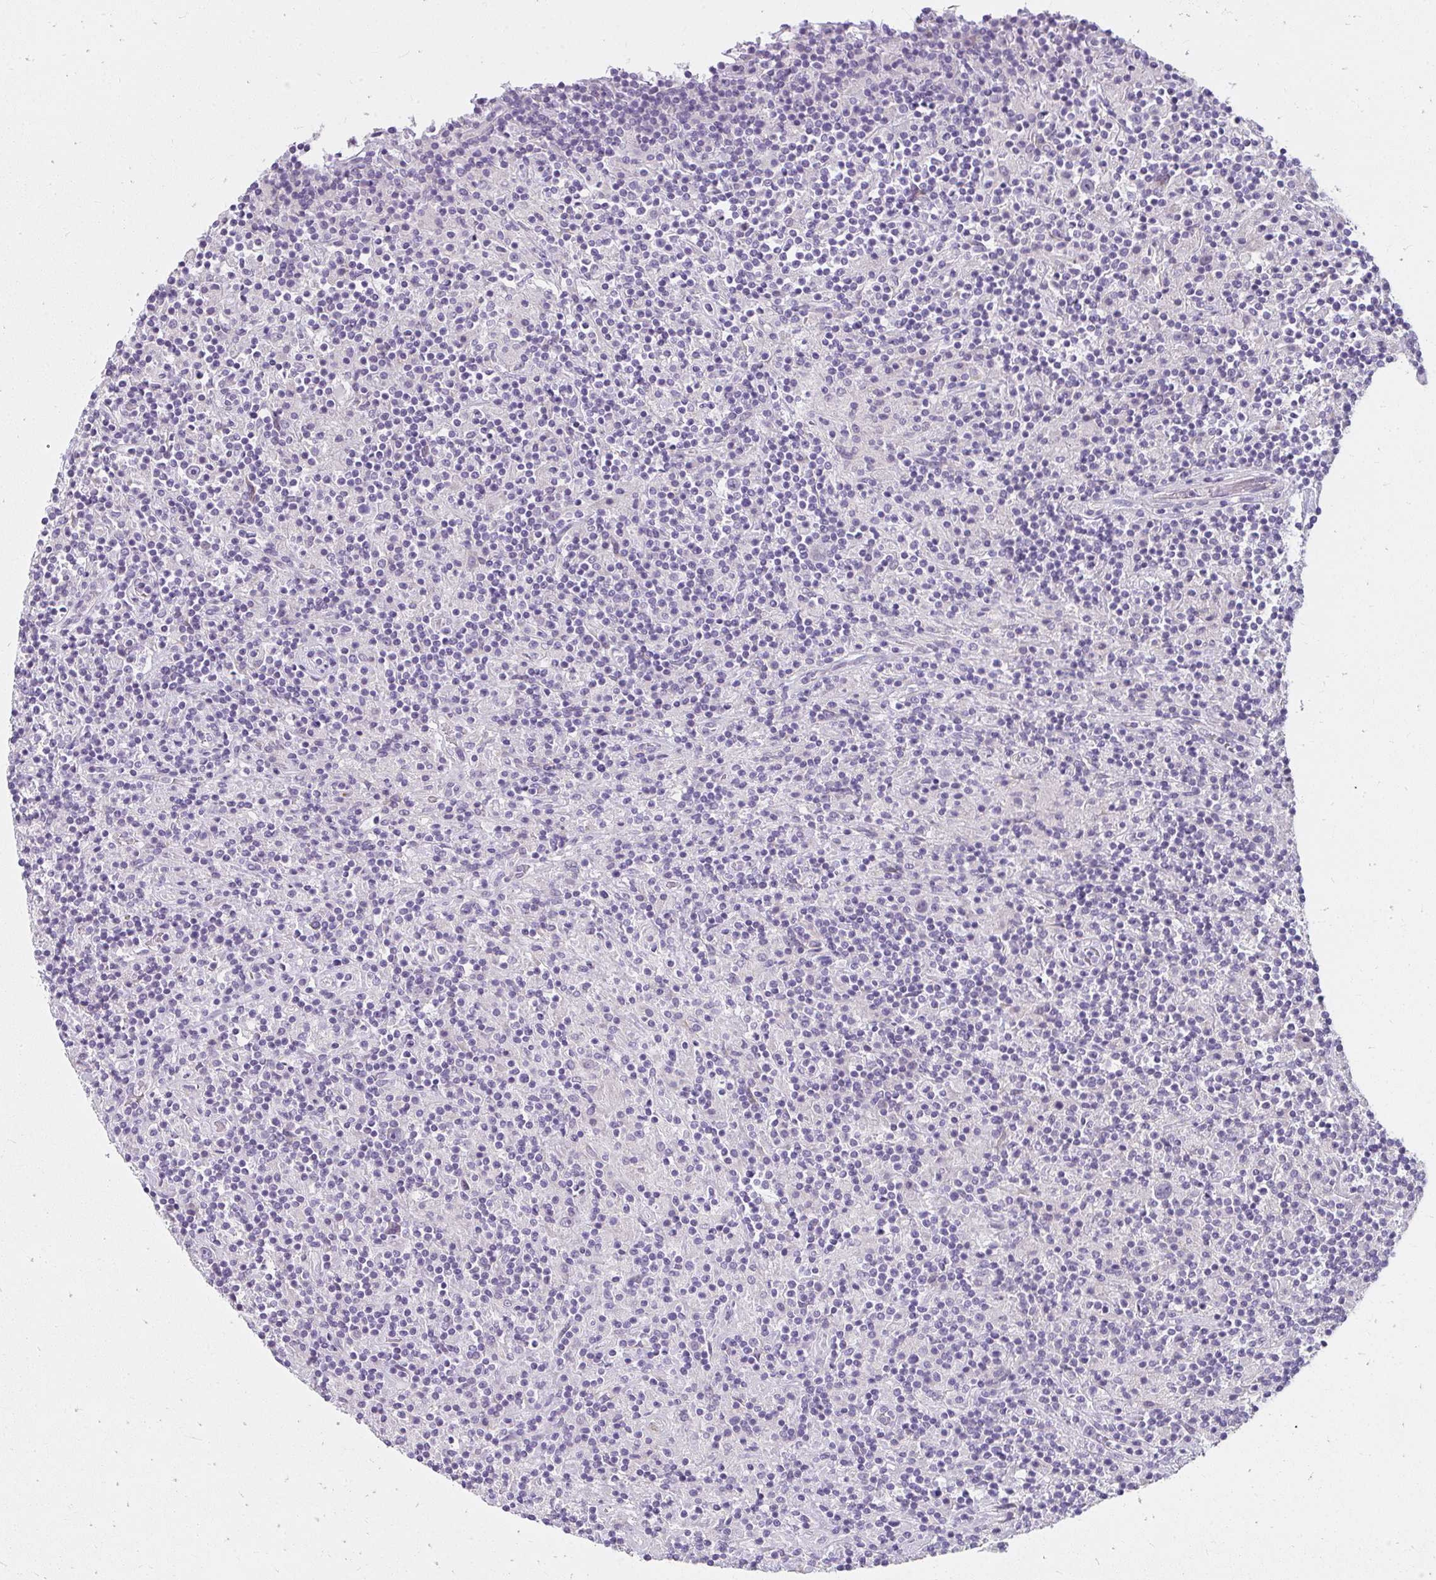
{"staining": {"intensity": "negative", "quantity": "none", "location": "none"}, "tissue": "lymphoma", "cell_type": "Tumor cells", "image_type": "cancer", "snomed": [{"axis": "morphology", "description": "Hodgkin's disease, NOS"}, {"axis": "topography", "description": "Lymph node"}], "caption": "This is an immunohistochemistry histopathology image of human Hodgkin's disease. There is no expression in tumor cells.", "gene": "PPP1R3G", "patient": {"sex": "male", "age": 70}}